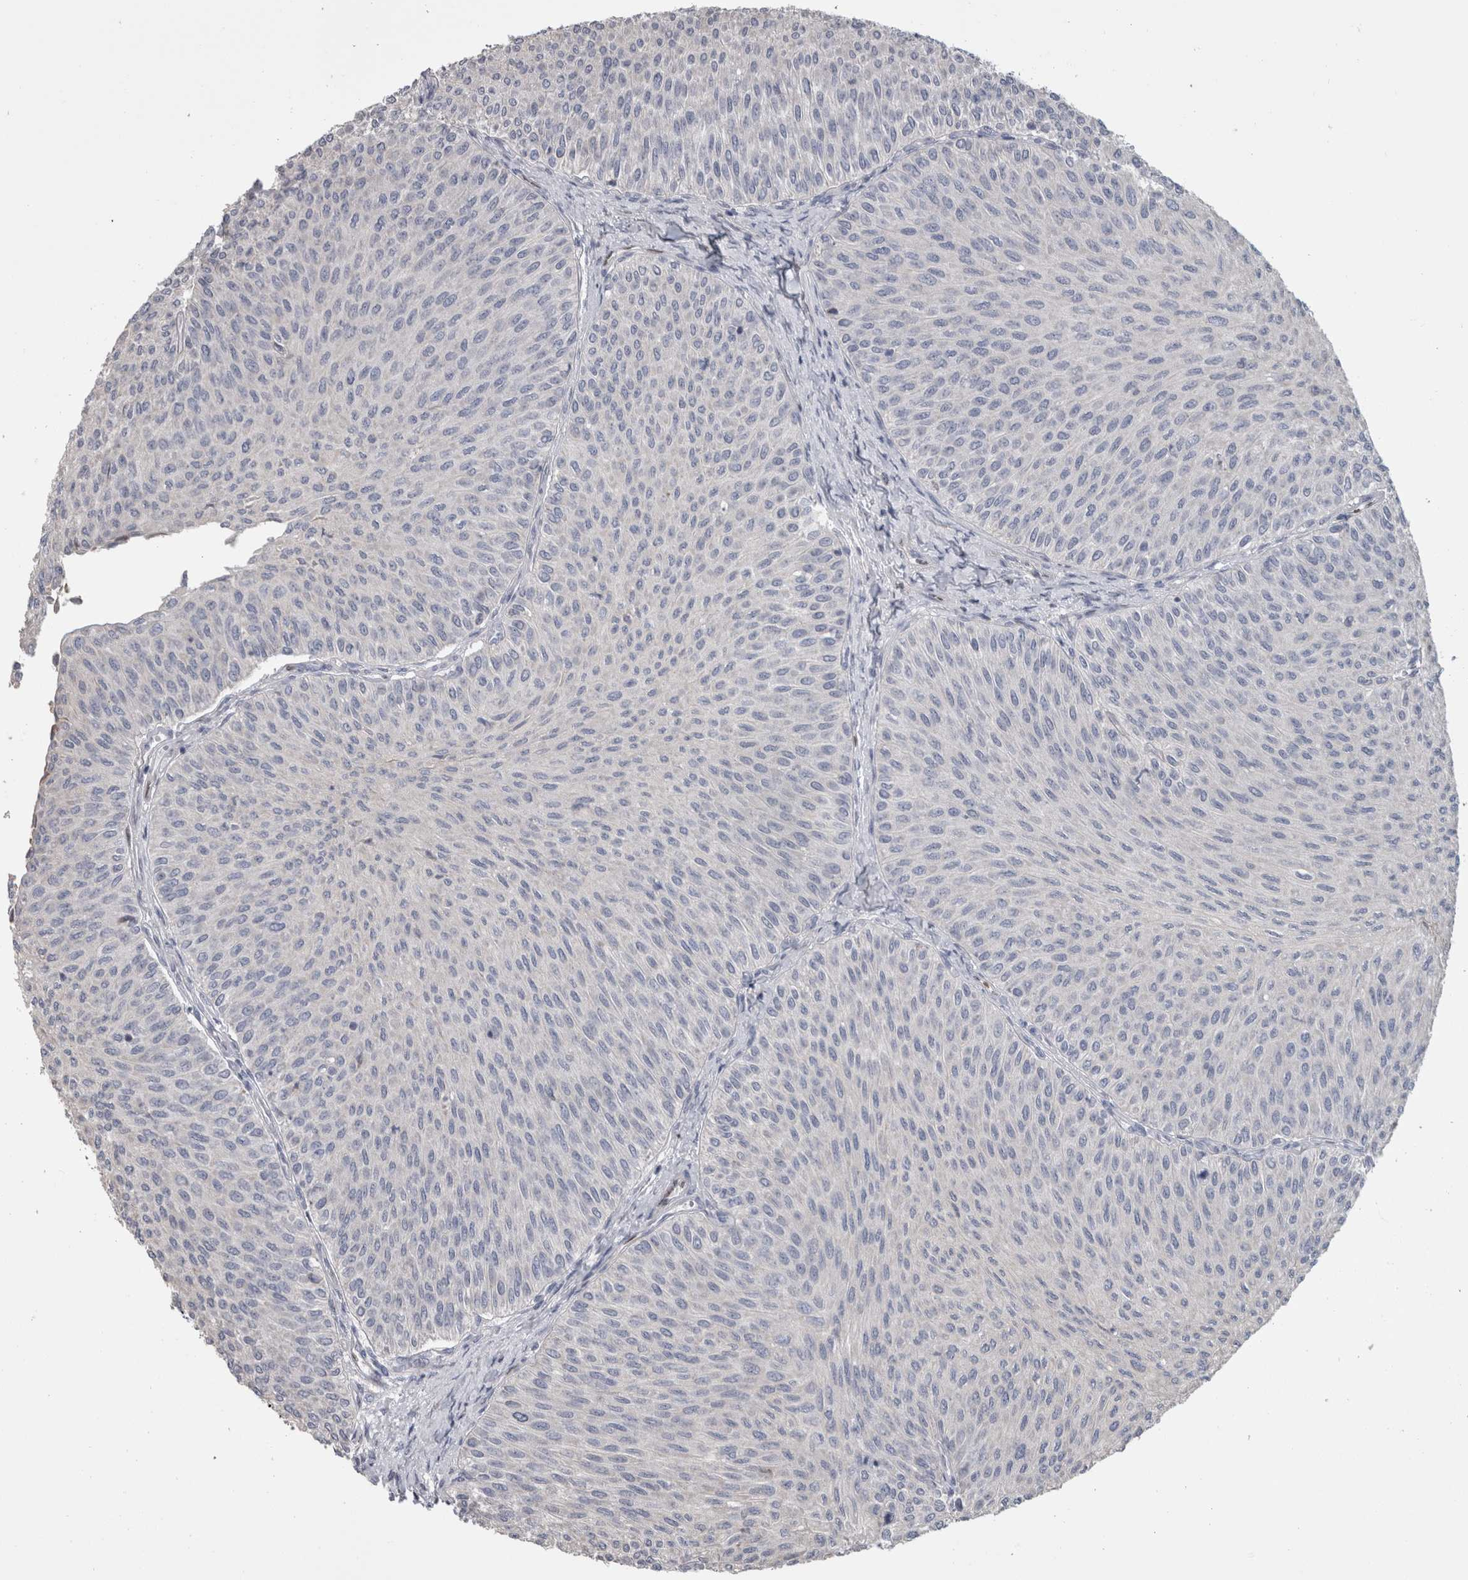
{"staining": {"intensity": "negative", "quantity": "none", "location": "none"}, "tissue": "urothelial cancer", "cell_type": "Tumor cells", "image_type": "cancer", "snomed": [{"axis": "morphology", "description": "Urothelial carcinoma, Low grade"}, {"axis": "topography", "description": "Urinary bladder"}], "caption": "Urothelial cancer was stained to show a protein in brown. There is no significant positivity in tumor cells.", "gene": "IL33", "patient": {"sex": "male", "age": 78}}